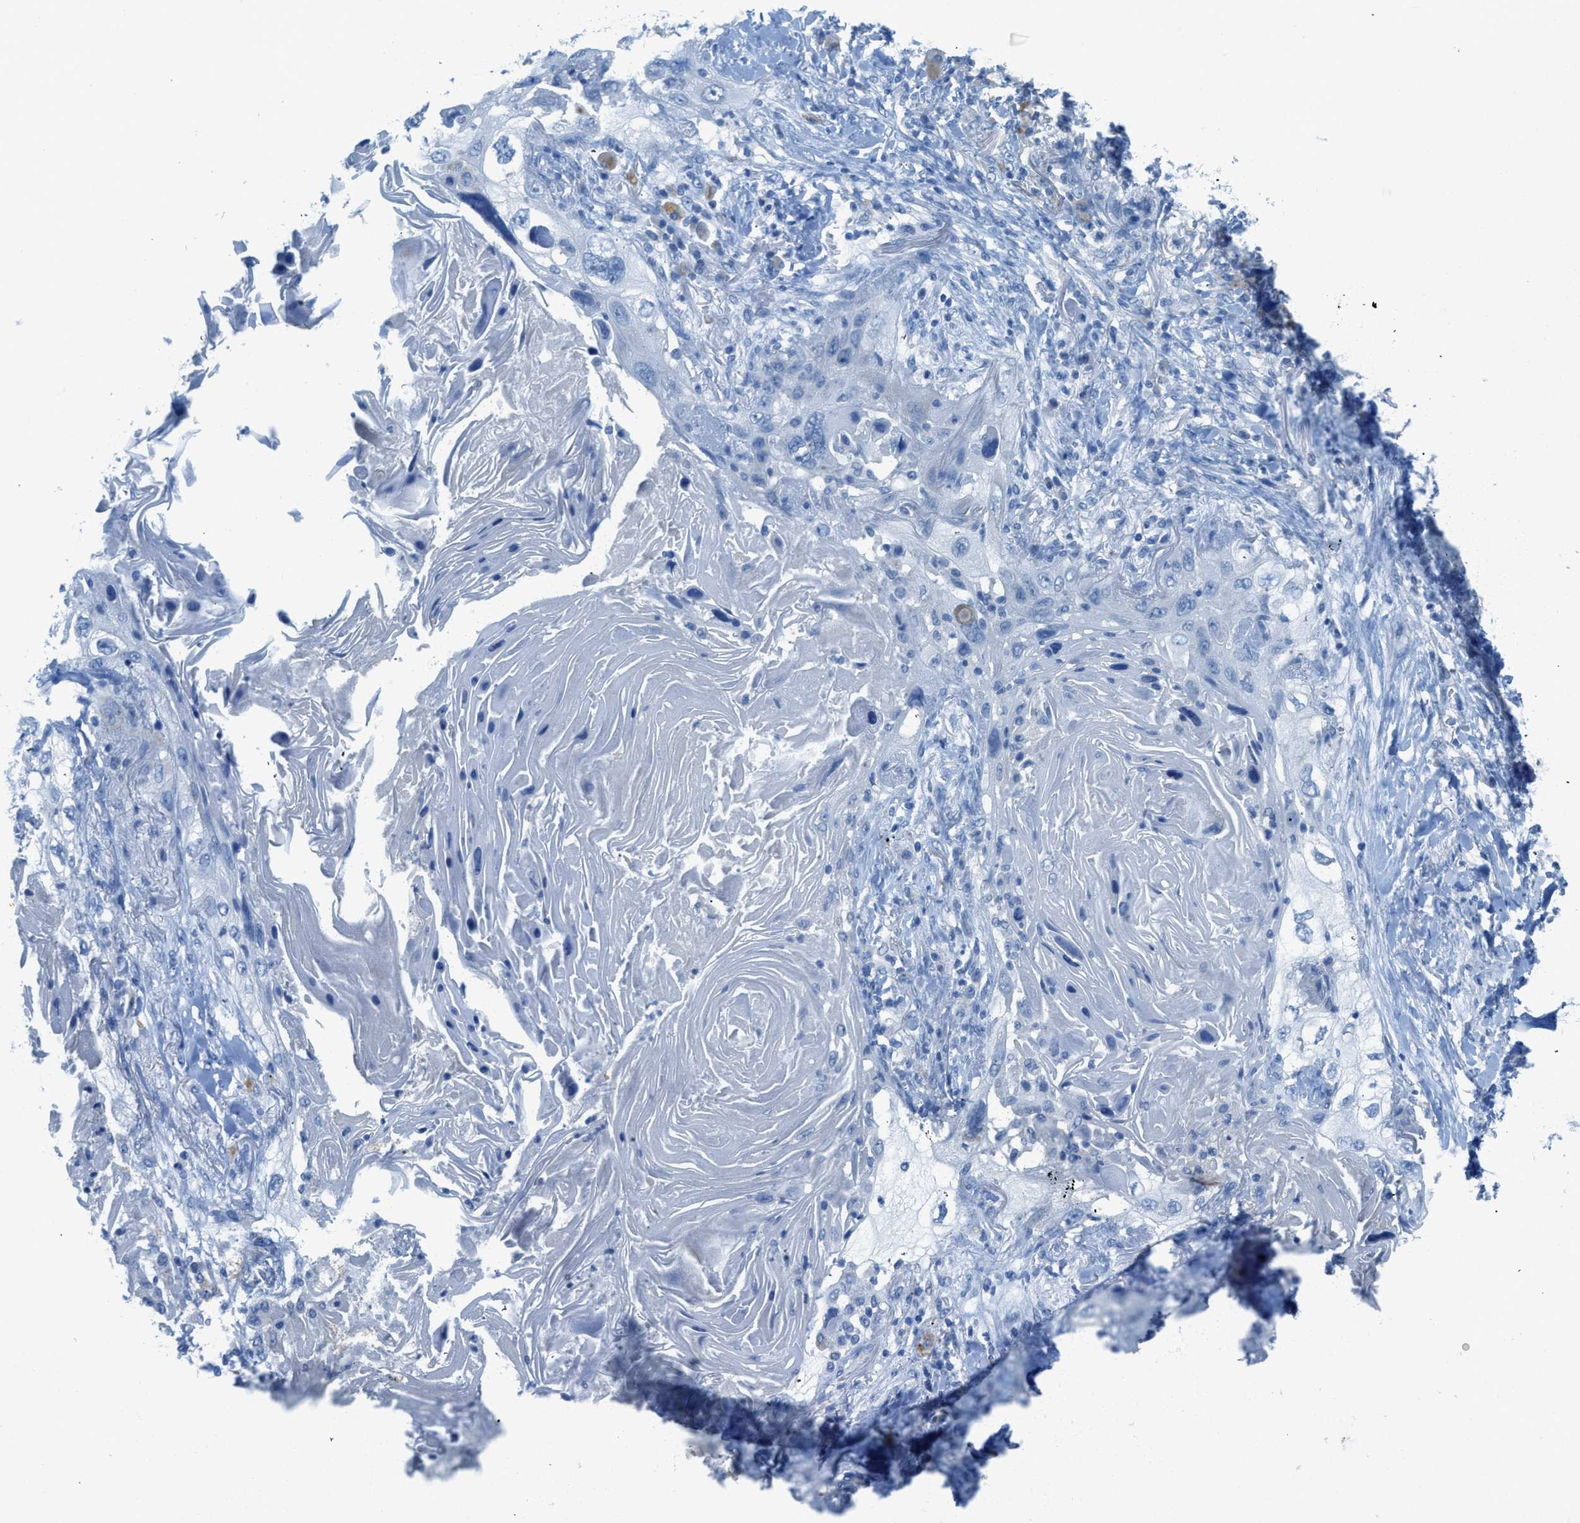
{"staining": {"intensity": "negative", "quantity": "none", "location": "none"}, "tissue": "lung cancer", "cell_type": "Tumor cells", "image_type": "cancer", "snomed": [{"axis": "morphology", "description": "Squamous cell carcinoma, NOS"}, {"axis": "topography", "description": "Lung"}], "caption": "Lung squamous cell carcinoma stained for a protein using immunohistochemistry shows no positivity tumor cells.", "gene": "ACAN", "patient": {"sex": "female", "age": 67}}